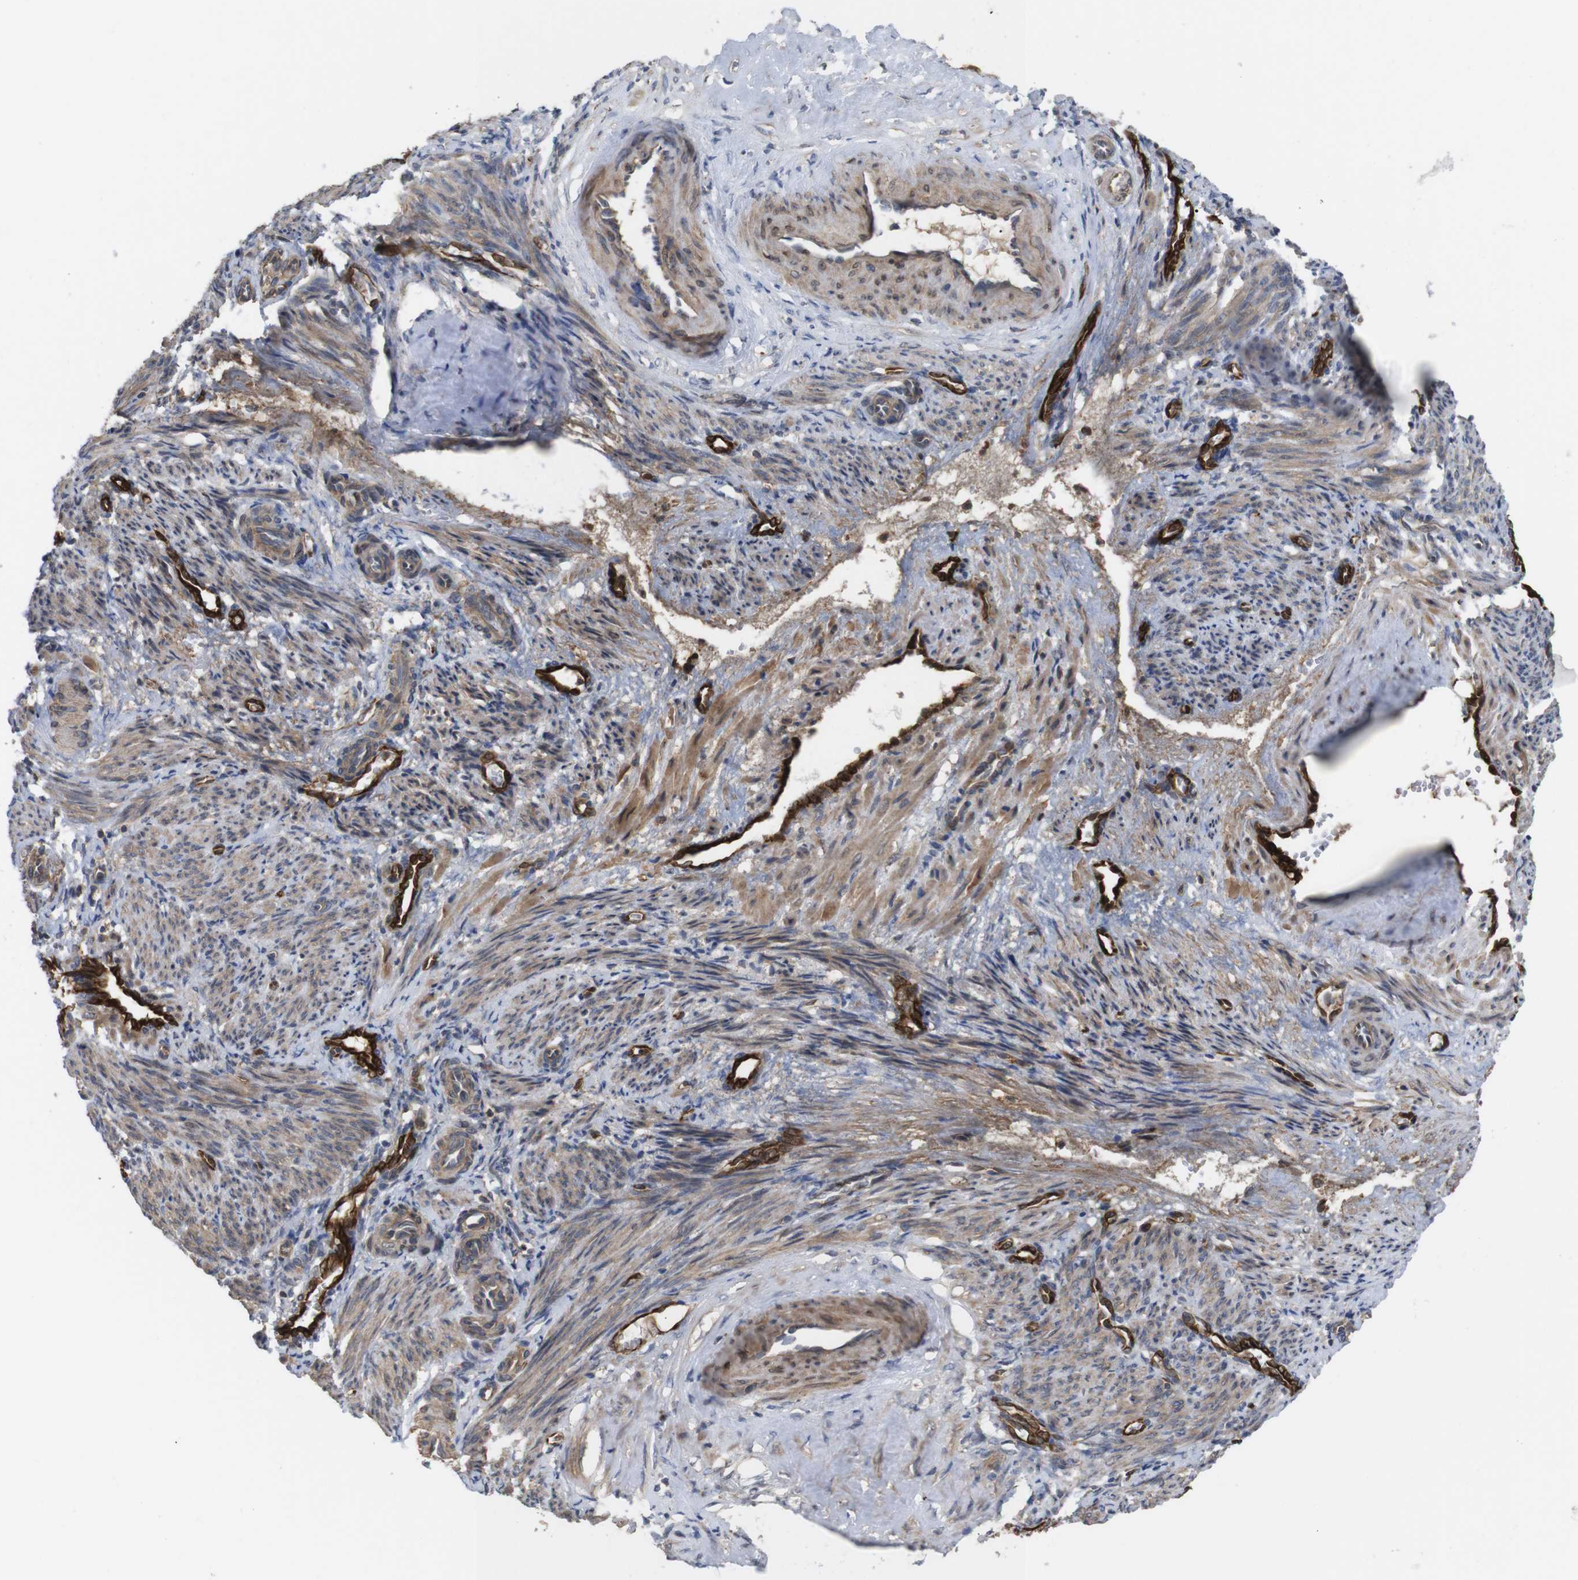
{"staining": {"intensity": "moderate", "quantity": ">75%", "location": "cytoplasmic/membranous"}, "tissue": "smooth muscle", "cell_type": "Smooth muscle cells", "image_type": "normal", "snomed": [{"axis": "morphology", "description": "Normal tissue, NOS"}, {"axis": "topography", "description": "Endometrium"}], "caption": "A photomicrograph of human smooth muscle stained for a protein shows moderate cytoplasmic/membranous brown staining in smooth muscle cells. (DAB = brown stain, brightfield microscopy at high magnification).", "gene": "TIAM1", "patient": {"sex": "female", "age": 33}}